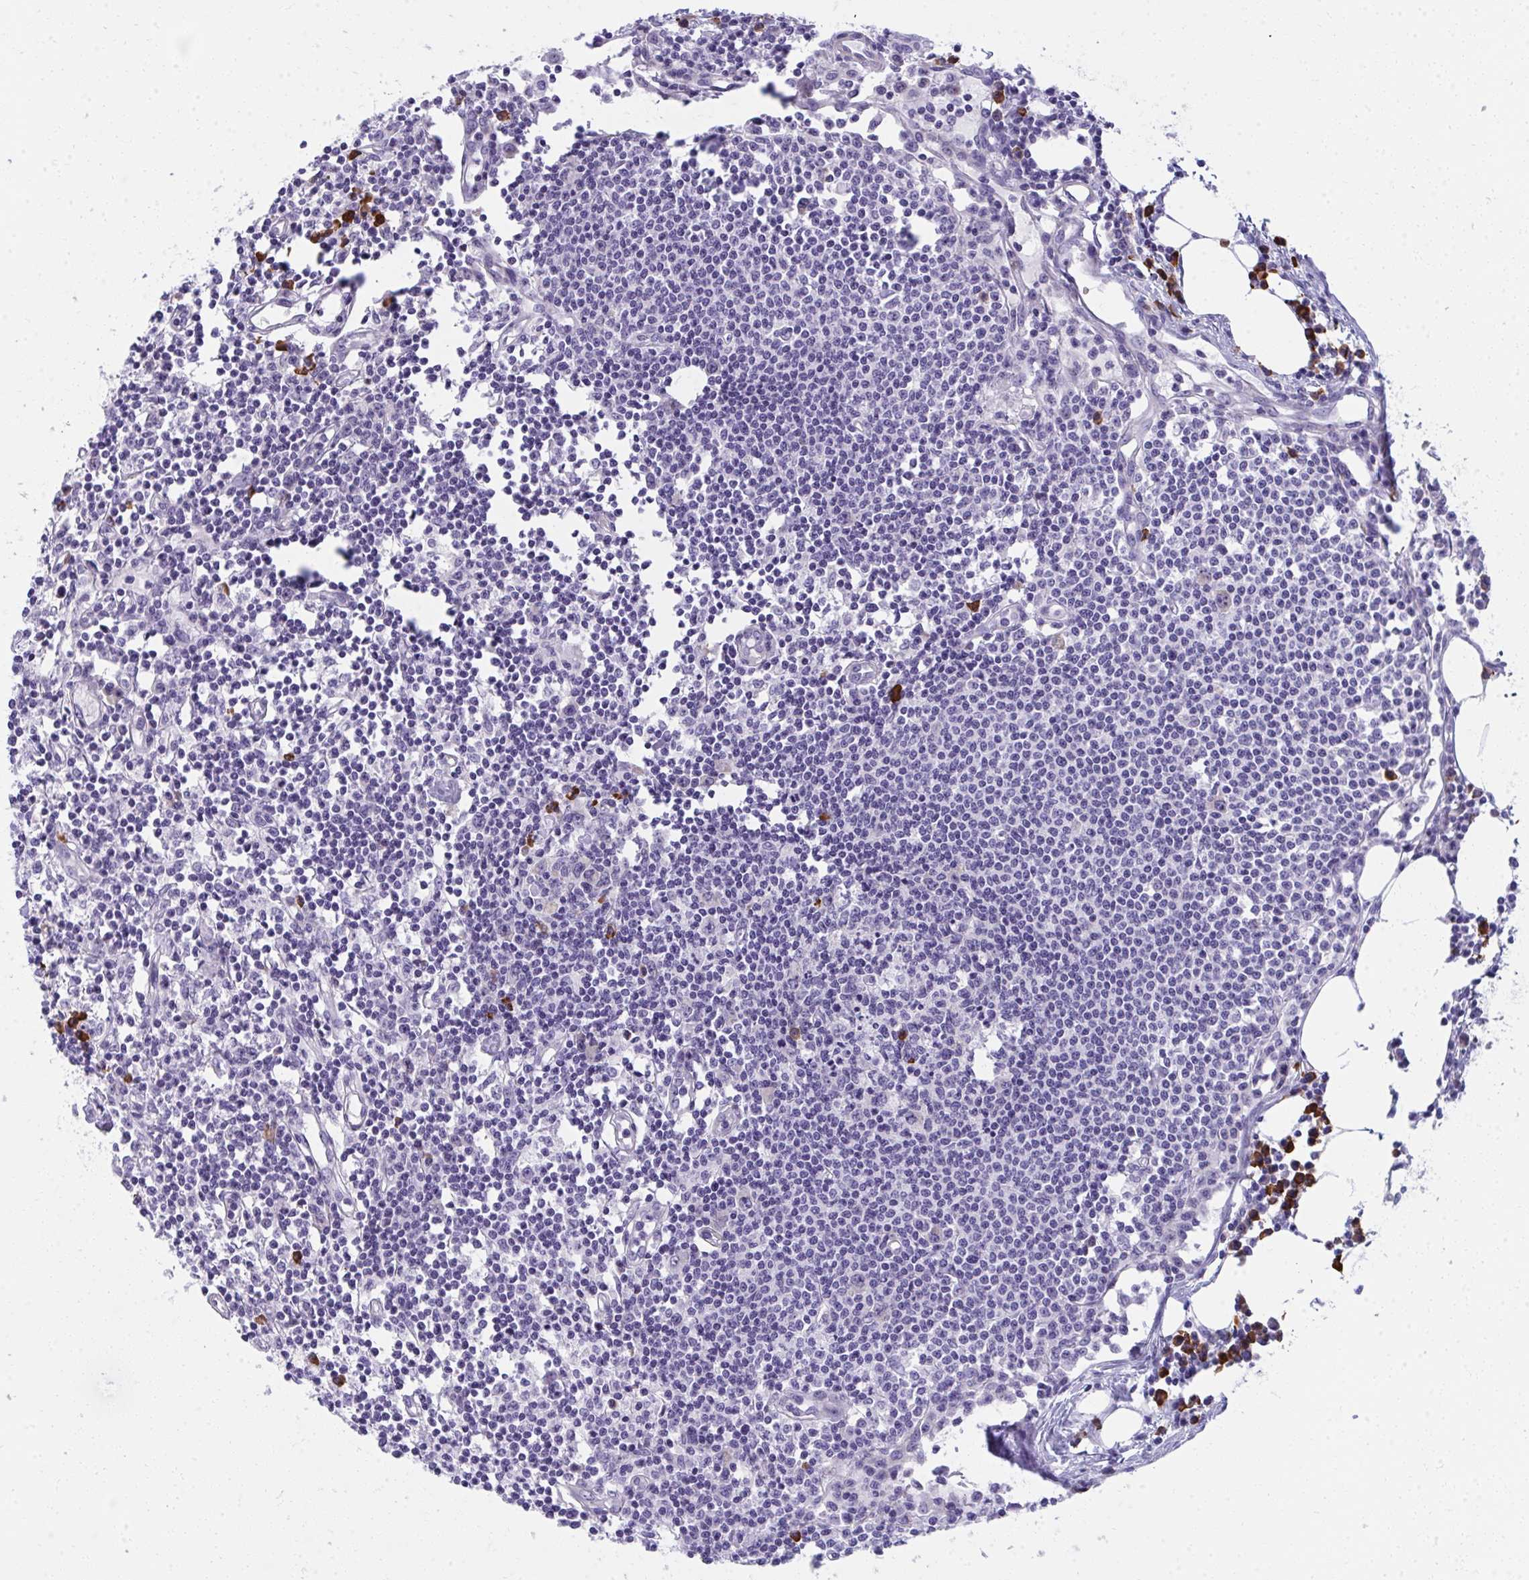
{"staining": {"intensity": "strong", "quantity": "<25%", "location": "cytoplasmic/membranous"}, "tissue": "lymph node", "cell_type": "Germinal center cells", "image_type": "normal", "snomed": [{"axis": "morphology", "description": "Normal tissue, NOS"}, {"axis": "topography", "description": "Lymph node"}], "caption": "DAB (3,3'-diaminobenzidine) immunohistochemical staining of unremarkable lymph node displays strong cytoplasmic/membranous protein expression in about <25% of germinal center cells.", "gene": "PUS7L", "patient": {"sex": "female", "age": 78}}